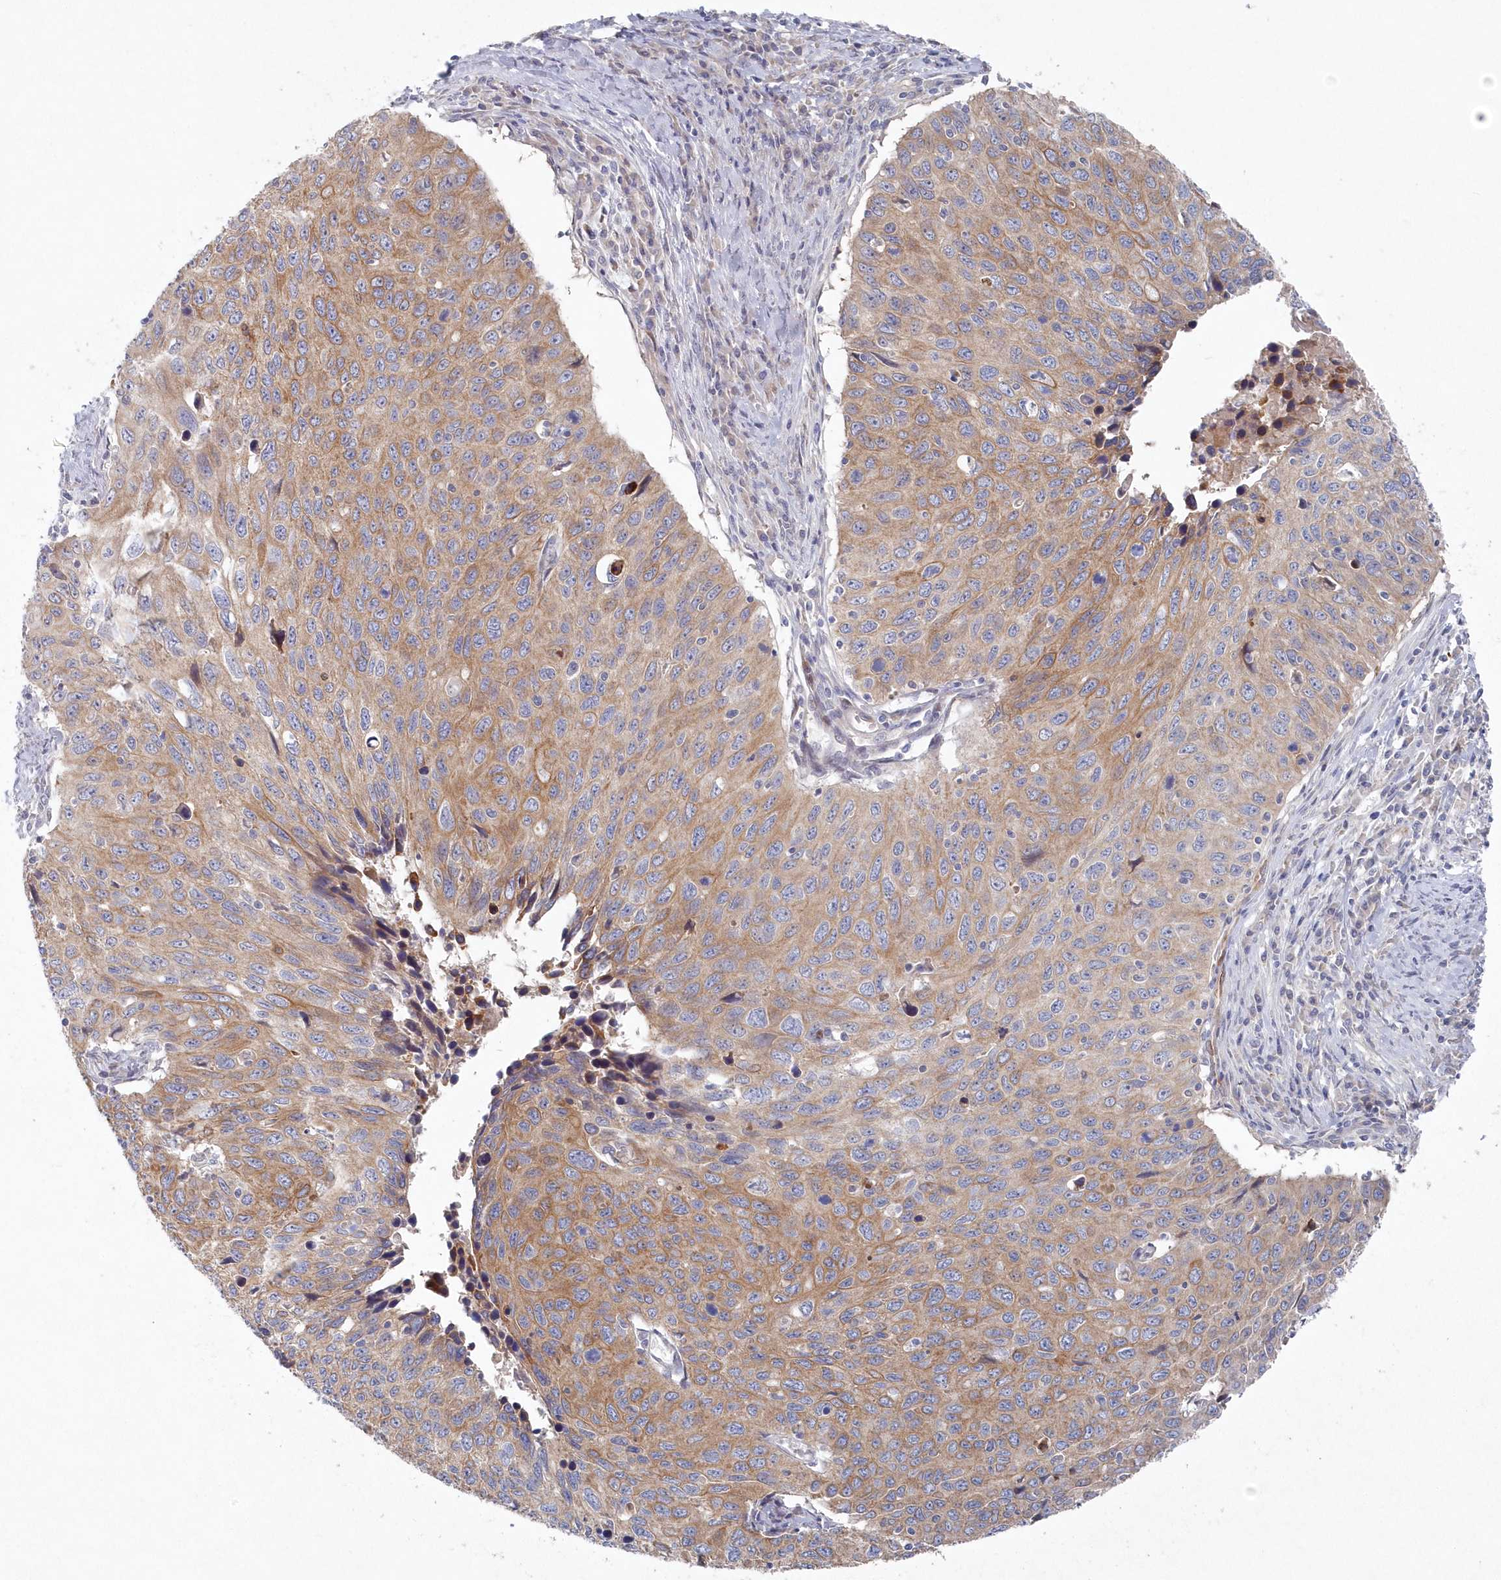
{"staining": {"intensity": "moderate", "quantity": "25%-75%", "location": "cytoplasmic/membranous"}, "tissue": "cervical cancer", "cell_type": "Tumor cells", "image_type": "cancer", "snomed": [{"axis": "morphology", "description": "Squamous cell carcinoma, NOS"}, {"axis": "topography", "description": "Cervix"}], "caption": "Approximately 25%-75% of tumor cells in cervical cancer reveal moderate cytoplasmic/membranous protein staining as visualized by brown immunohistochemical staining.", "gene": "KIAA1586", "patient": {"sex": "female", "age": 53}}